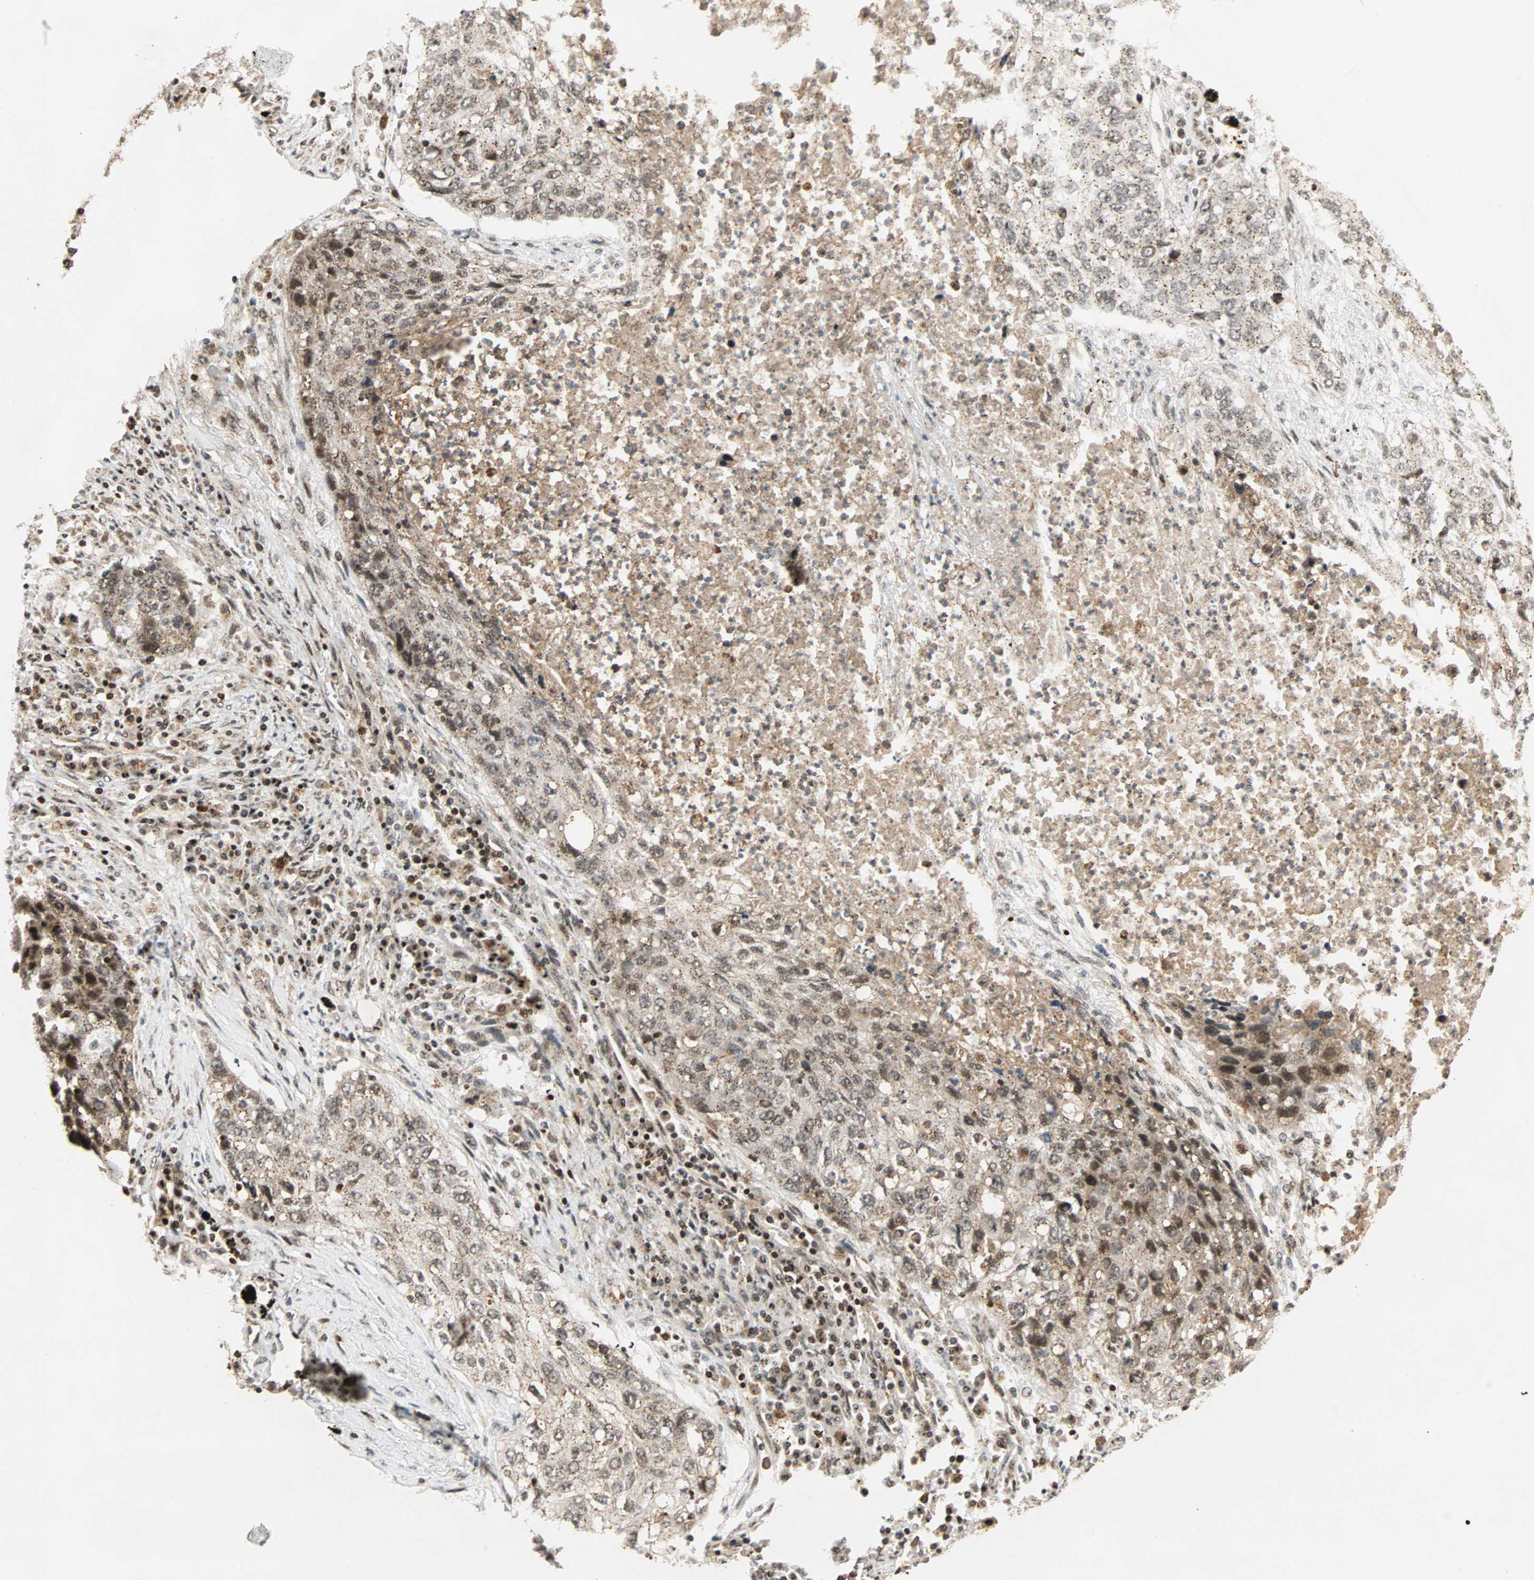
{"staining": {"intensity": "moderate", "quantity": ">75%", "location": "cytoplasmic/membranous,nuclear"}, "tissue": "lung cancer", "cell_type": "Tumor cells", "image_type": "cancer", "snomed": [{"axis": "morphology", "description": "Squamous cell carcinoma, NOS"}, {"axis": "topography", "description": "Lung"}], "caption": "High-power microscopy captured an IHC photomicrograph of lung cancer (squamous cell carcinoma), revealing moderate cytoplasmic/membranous and nuclear staining in about >75% of tumor cells. The staining is performed using DAB (3,3'-diaminobenzidine) brown chromogen to label protein expression. The nuclei are counter-stained blue using hematoxylin.", "gene": "ZBED9", "patient": {"sex": "female", "age": 63}}